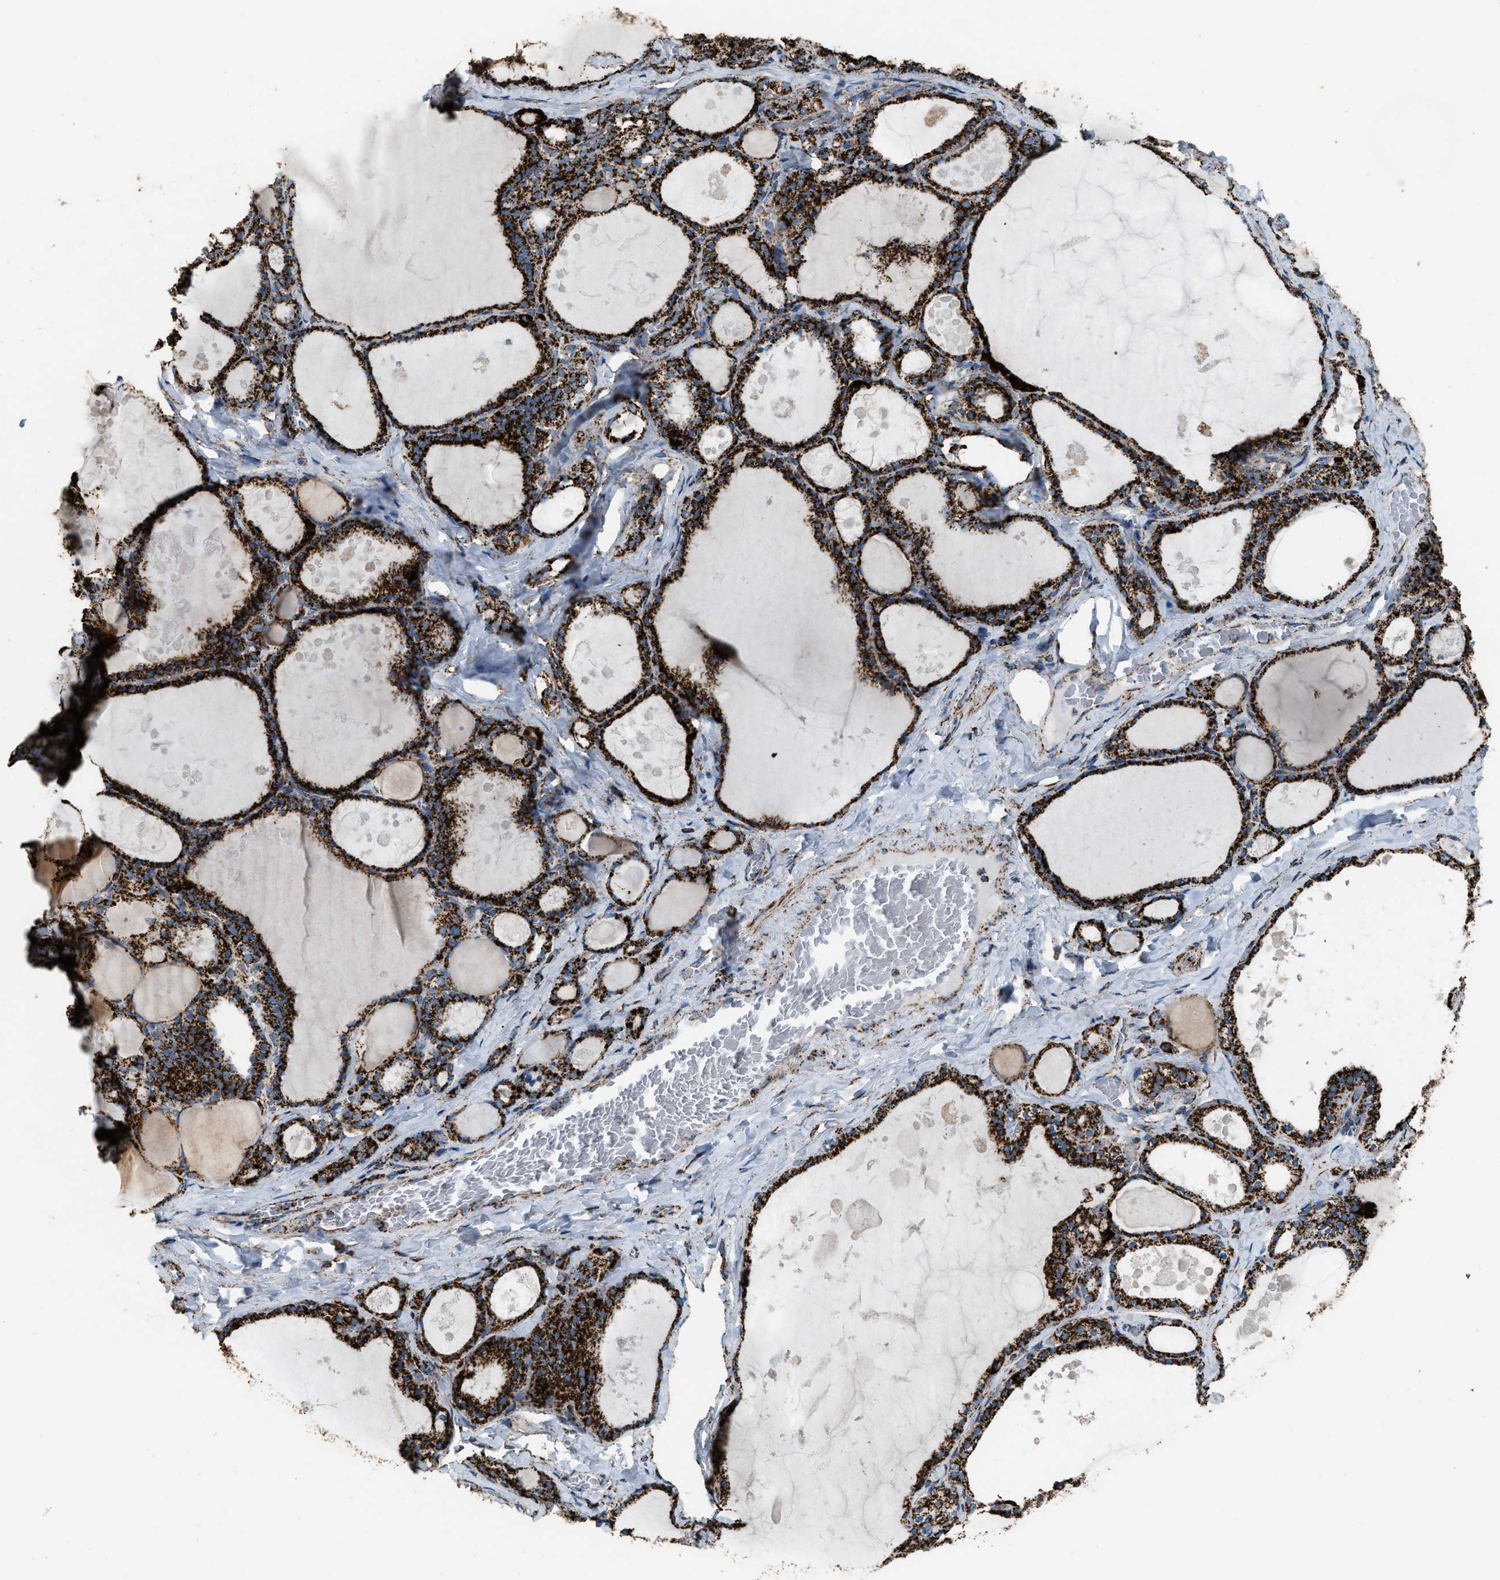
{"staining": {"intensity": "strong", "quantity": ">75%", "location": "cytoplasmic/membranous"}, "tissue": "thyroid gland", "cell_type": "Glandular cells", "image_type": "normal", "snomed": [{"axis": "morphology", "description": "Normal tissue, NOS"}, {"axis": "topography", "description": "Thyroid gland"}], "caption": "IHC staining of benign thyroid gland, which demonstrates high levels of strong cytoplasmic/membranous expression in about >75% of glandular cells indicating strong cytoplasmic/membranous protein expression. The staining was performed using DAB (brown) for protein detection and nuclei were counterstained in hematoxylin (blue).", "gene": "MDH2", "patient": {"sex": "male", "age": 56}}